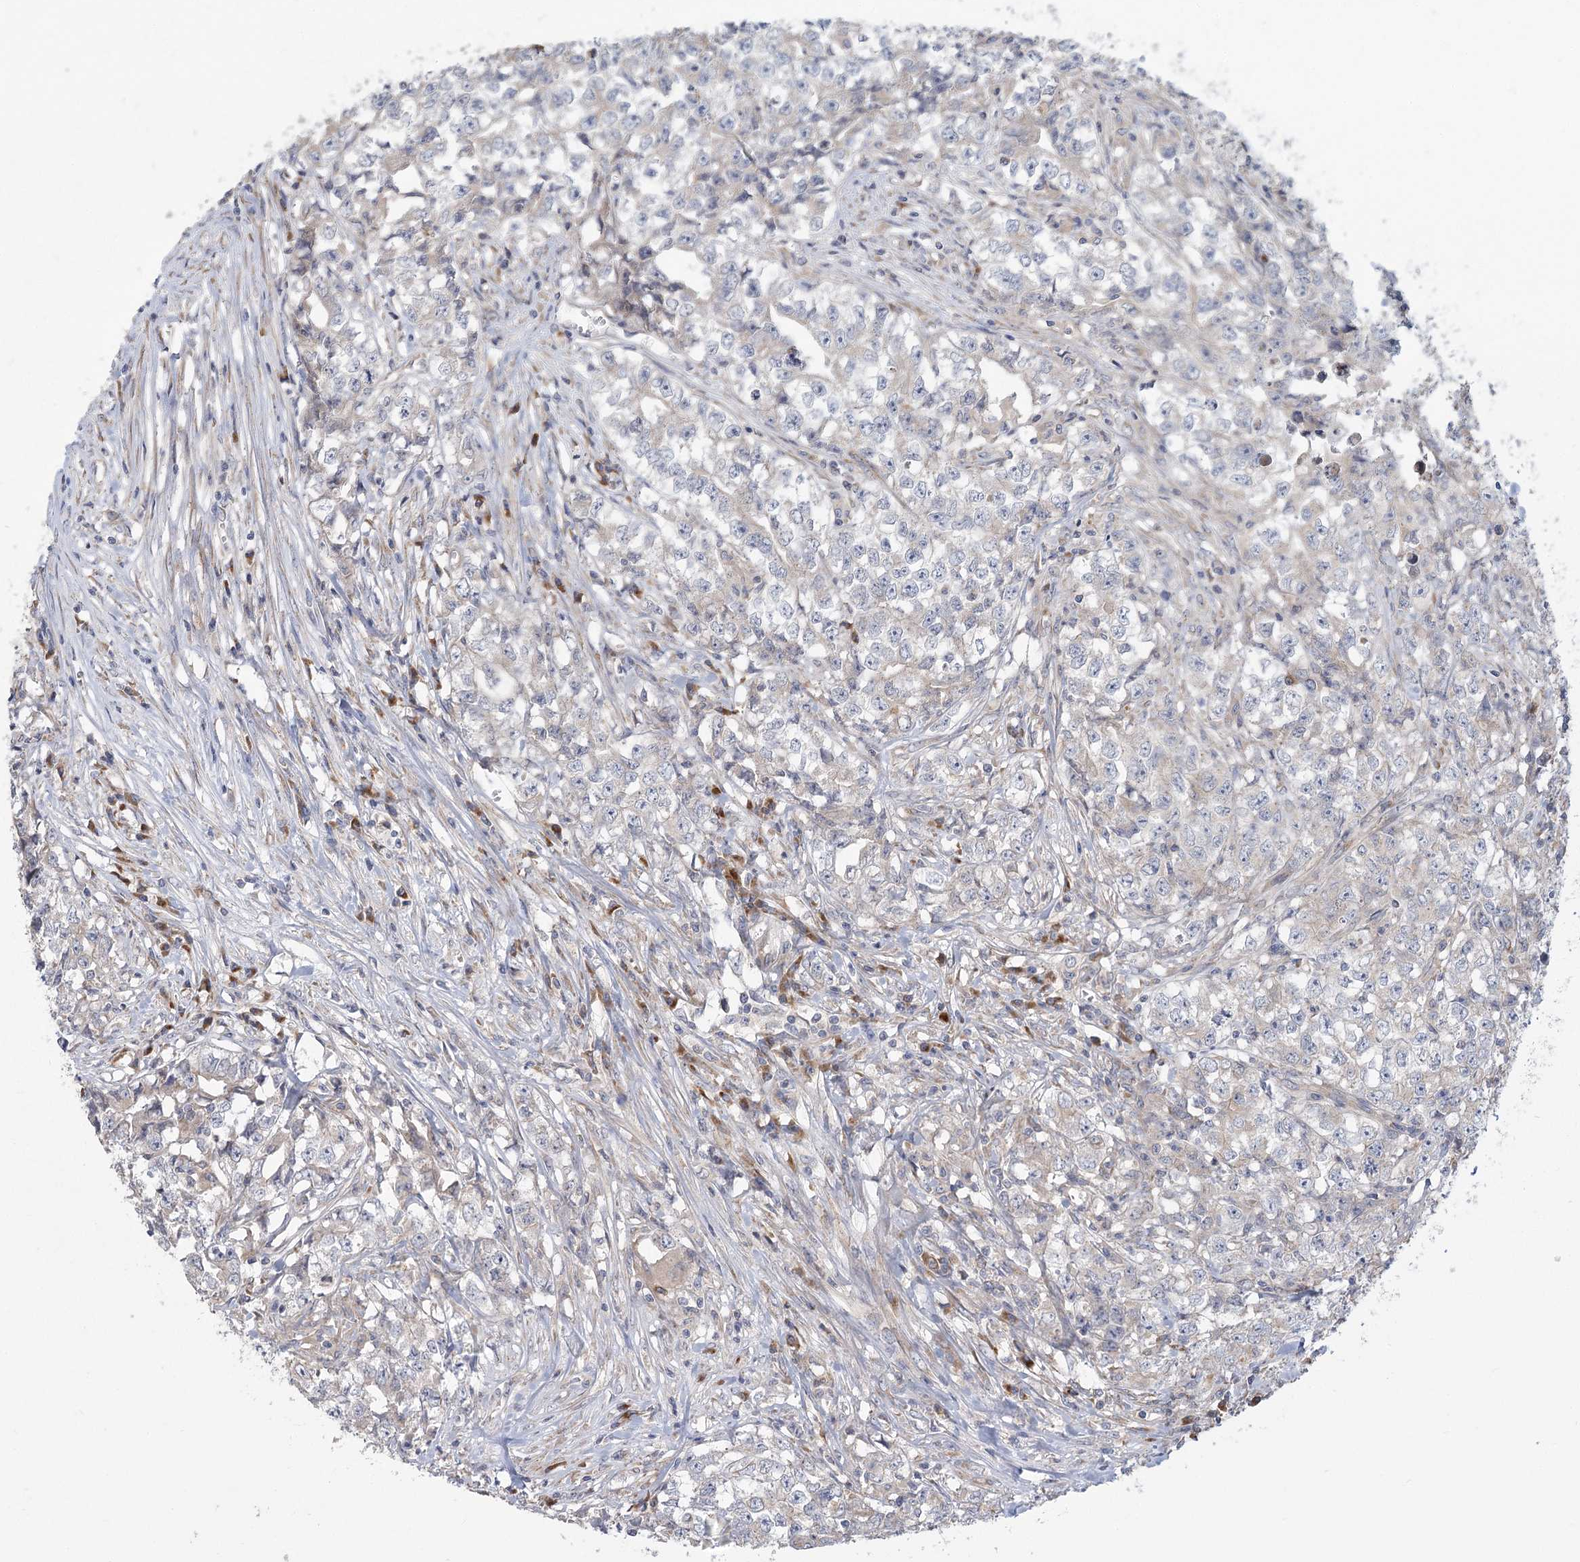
{"staining": {"intensity": "negative", "quantity": "none", "location": "none"}, "tissue": "testis cancer", "cell_type": "Tumor cells", "image_type": "cancer", "snomed": [{"axis": "morphology", "description": "Seminoma, NOS"}, {"axis": "morphology", "description": "Carcinoma, Embryonal, NOS"}, {"axis": "topography", "description": "Testis"}], "caption": "This is an IHC photomicrograph of human testis embryonal carcinoma. There is no positivity in tumor cells.", "gene": "CNTLN", "patient": {"sex": "male", "age": 43}}